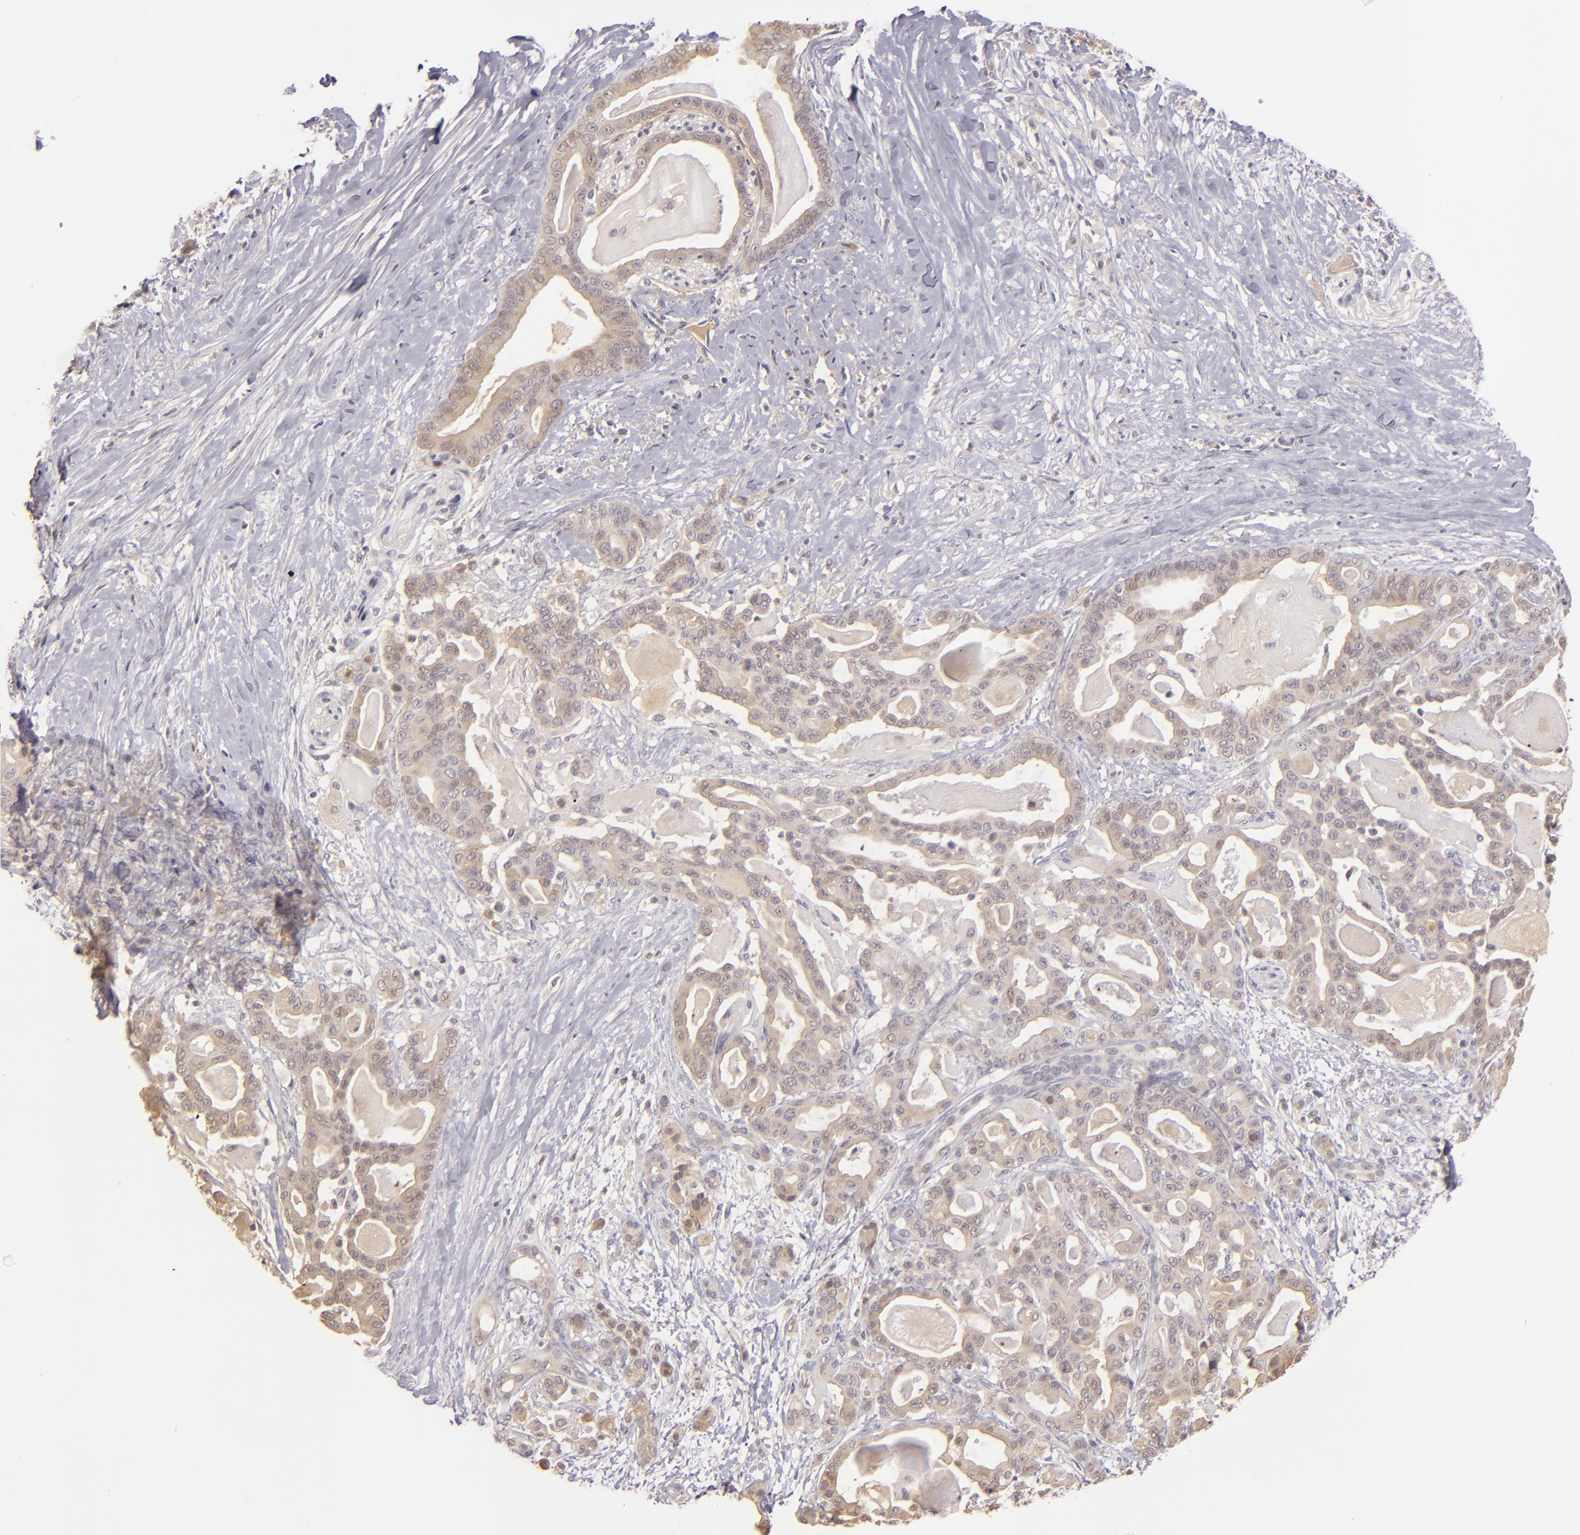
{"staining": {"intensity": "weak", "quantity": ">75%", "location": "cytoplasmic/membranous"}, "tissue": "pancreatic cancer", "cell_type": "Tumor cells", "image_type": "cancer", "snomed": [{"axis": "morphology", "description": "Adenocarcinoma, NOS"}, {"axis": "topography", "description": "Pancreas"}], "caption": "A brown stain labels weak cytoplasmic/membranous expression of a protein in adenocarcinoma (pancreatic) tumor cells.", "gene": "LRG1", "patient": {"sex": "male", "age": 63}}